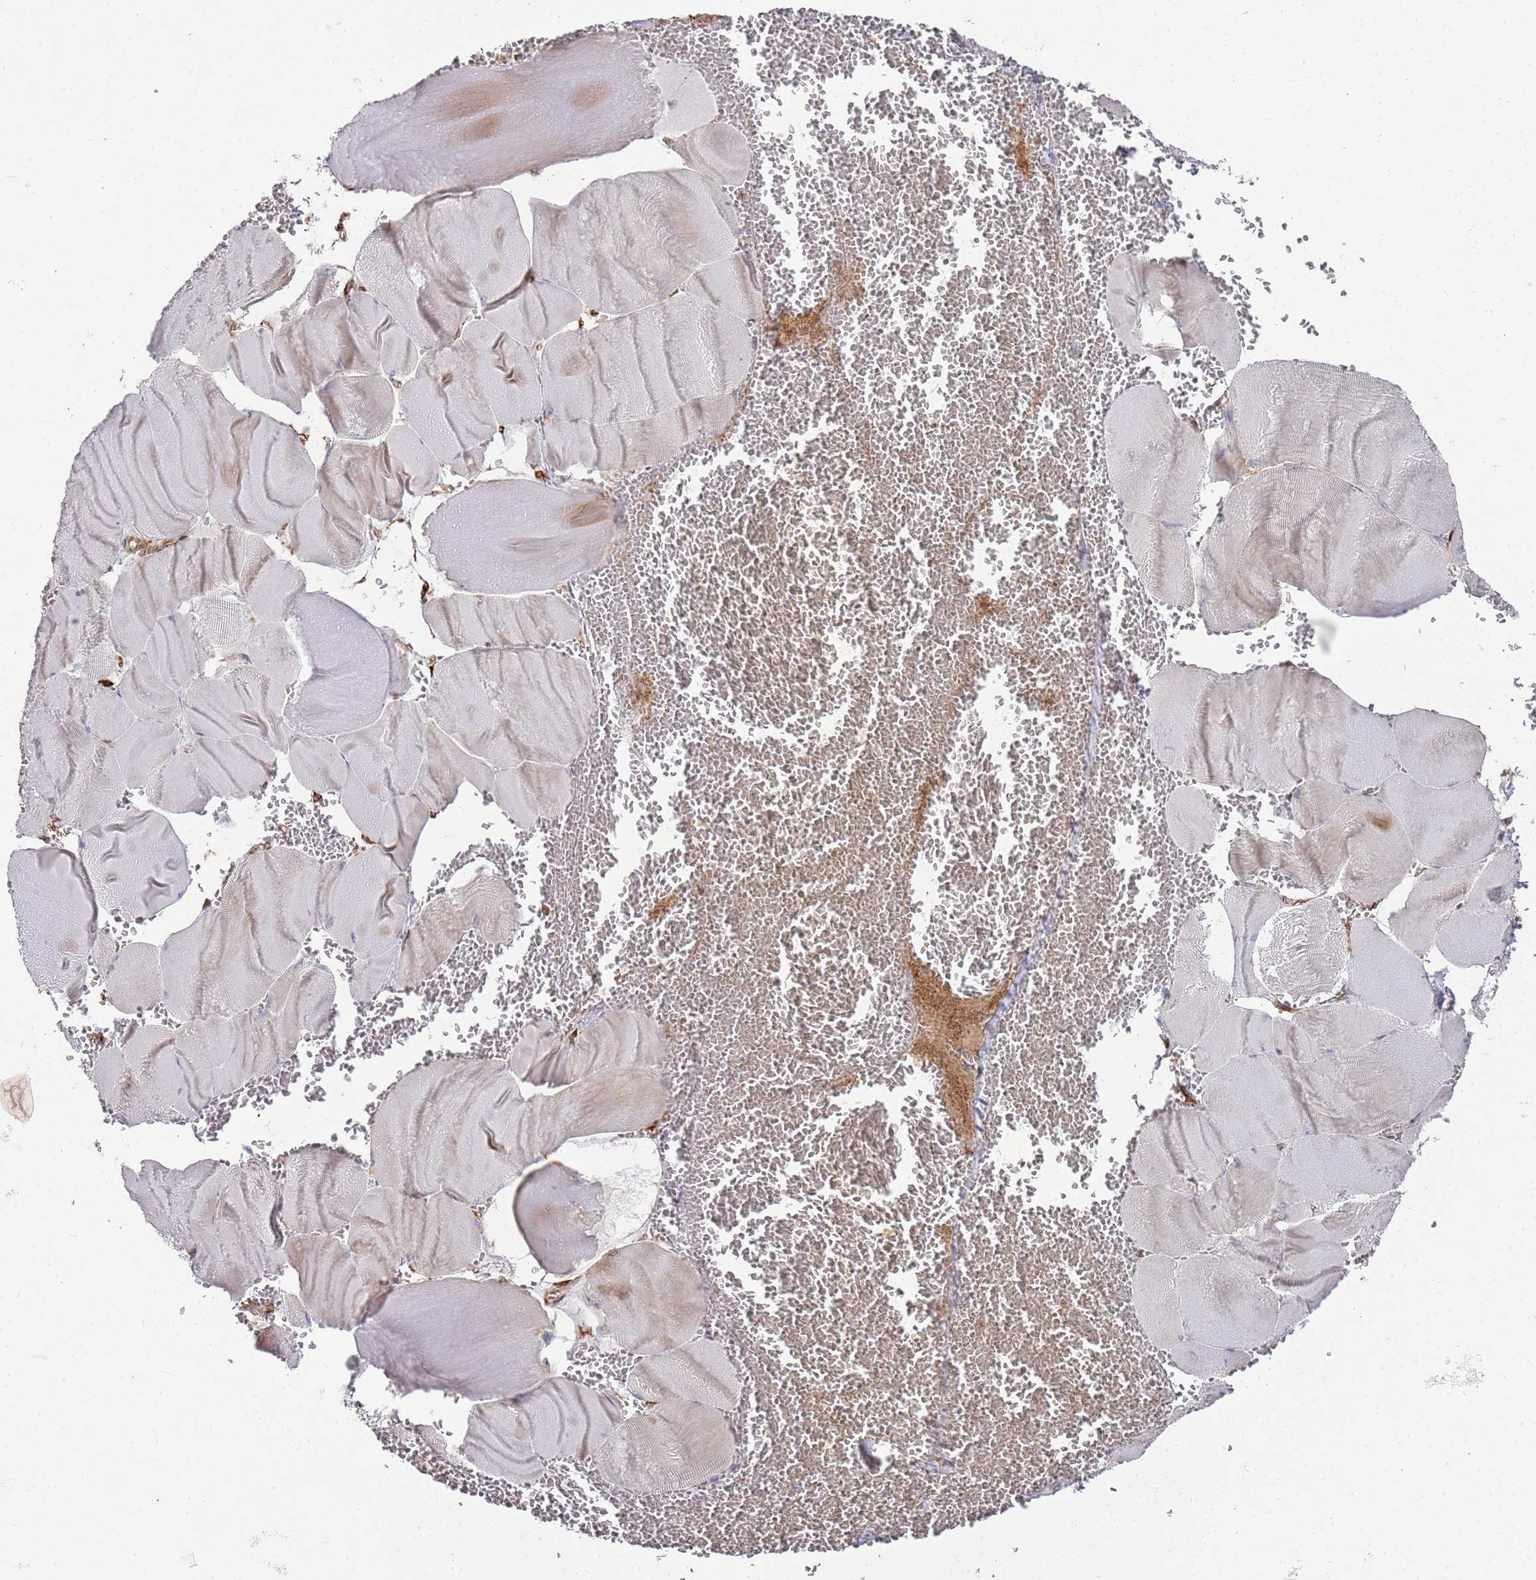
{"staining": {"intensity": "weak", "quantity": "<25%", "location": "cytoplasmic/membranous"}, "tissue": "skeletal muscle", "cell_type": "Myocytes", "image_type": "normal", "snomed": [{"axis": "morphology", "description": "Normal tissue, NOS"}, {"axis": "morphology", "description": "Basal cell carcinoma"}, {"axis": "topography", "description": "Skeletal muscle"}], "caption": "An immunohistochemistry (IHC) histopathology image of benign skeletal muscle is shown. There is no staining in myocytes of skeletal muscle. (Stains: DAB (3,3'-diaminobenzidine) immunohistochemistry with hematoxylin counter stain, Microscopy: brightfield microscopy at high magnification).", "gene": "PHF21A", "patient": {"sex": "female", "age": 64}}